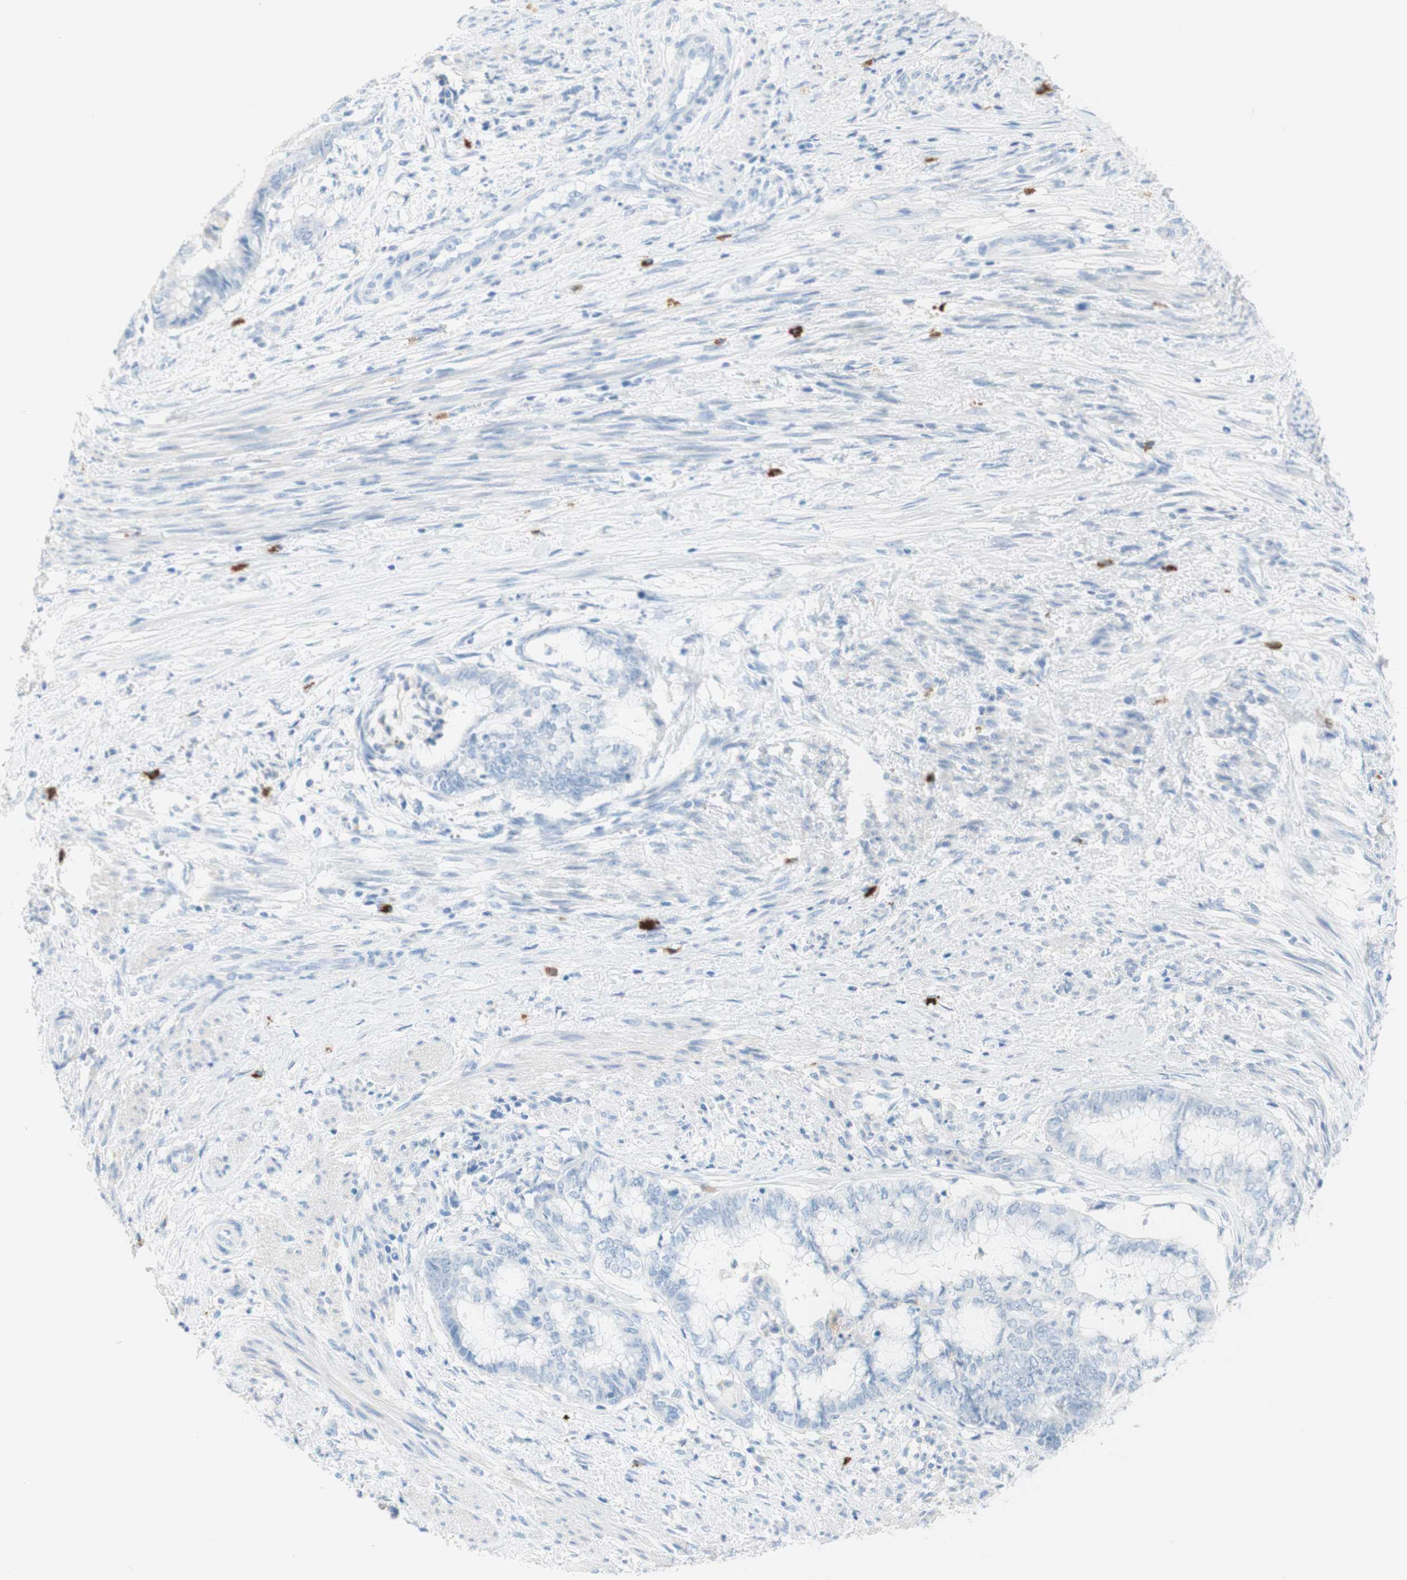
{"staining": {"intensity": "negative", "quantity": "none", "location": "none"}, "tissue": "endometrial cancer", "cell_type": "Tumor cells", "image_type": "cancer", "snomed": [{"axis": "morphology", "description": "Necrosis, NOS"}, {"axis": "morphology", "description": "Adenocarcinoma, NOS"}, {"axis": "topography", "description": "Endometrium"}], "caption": "This is a photomicrograph of IHC staining of endometrial cancer (adenocarcinoma), which shows no staining in tumor cells.", "gene": "CEACAM1", "patient": {"sex": "female", "age": 79}}